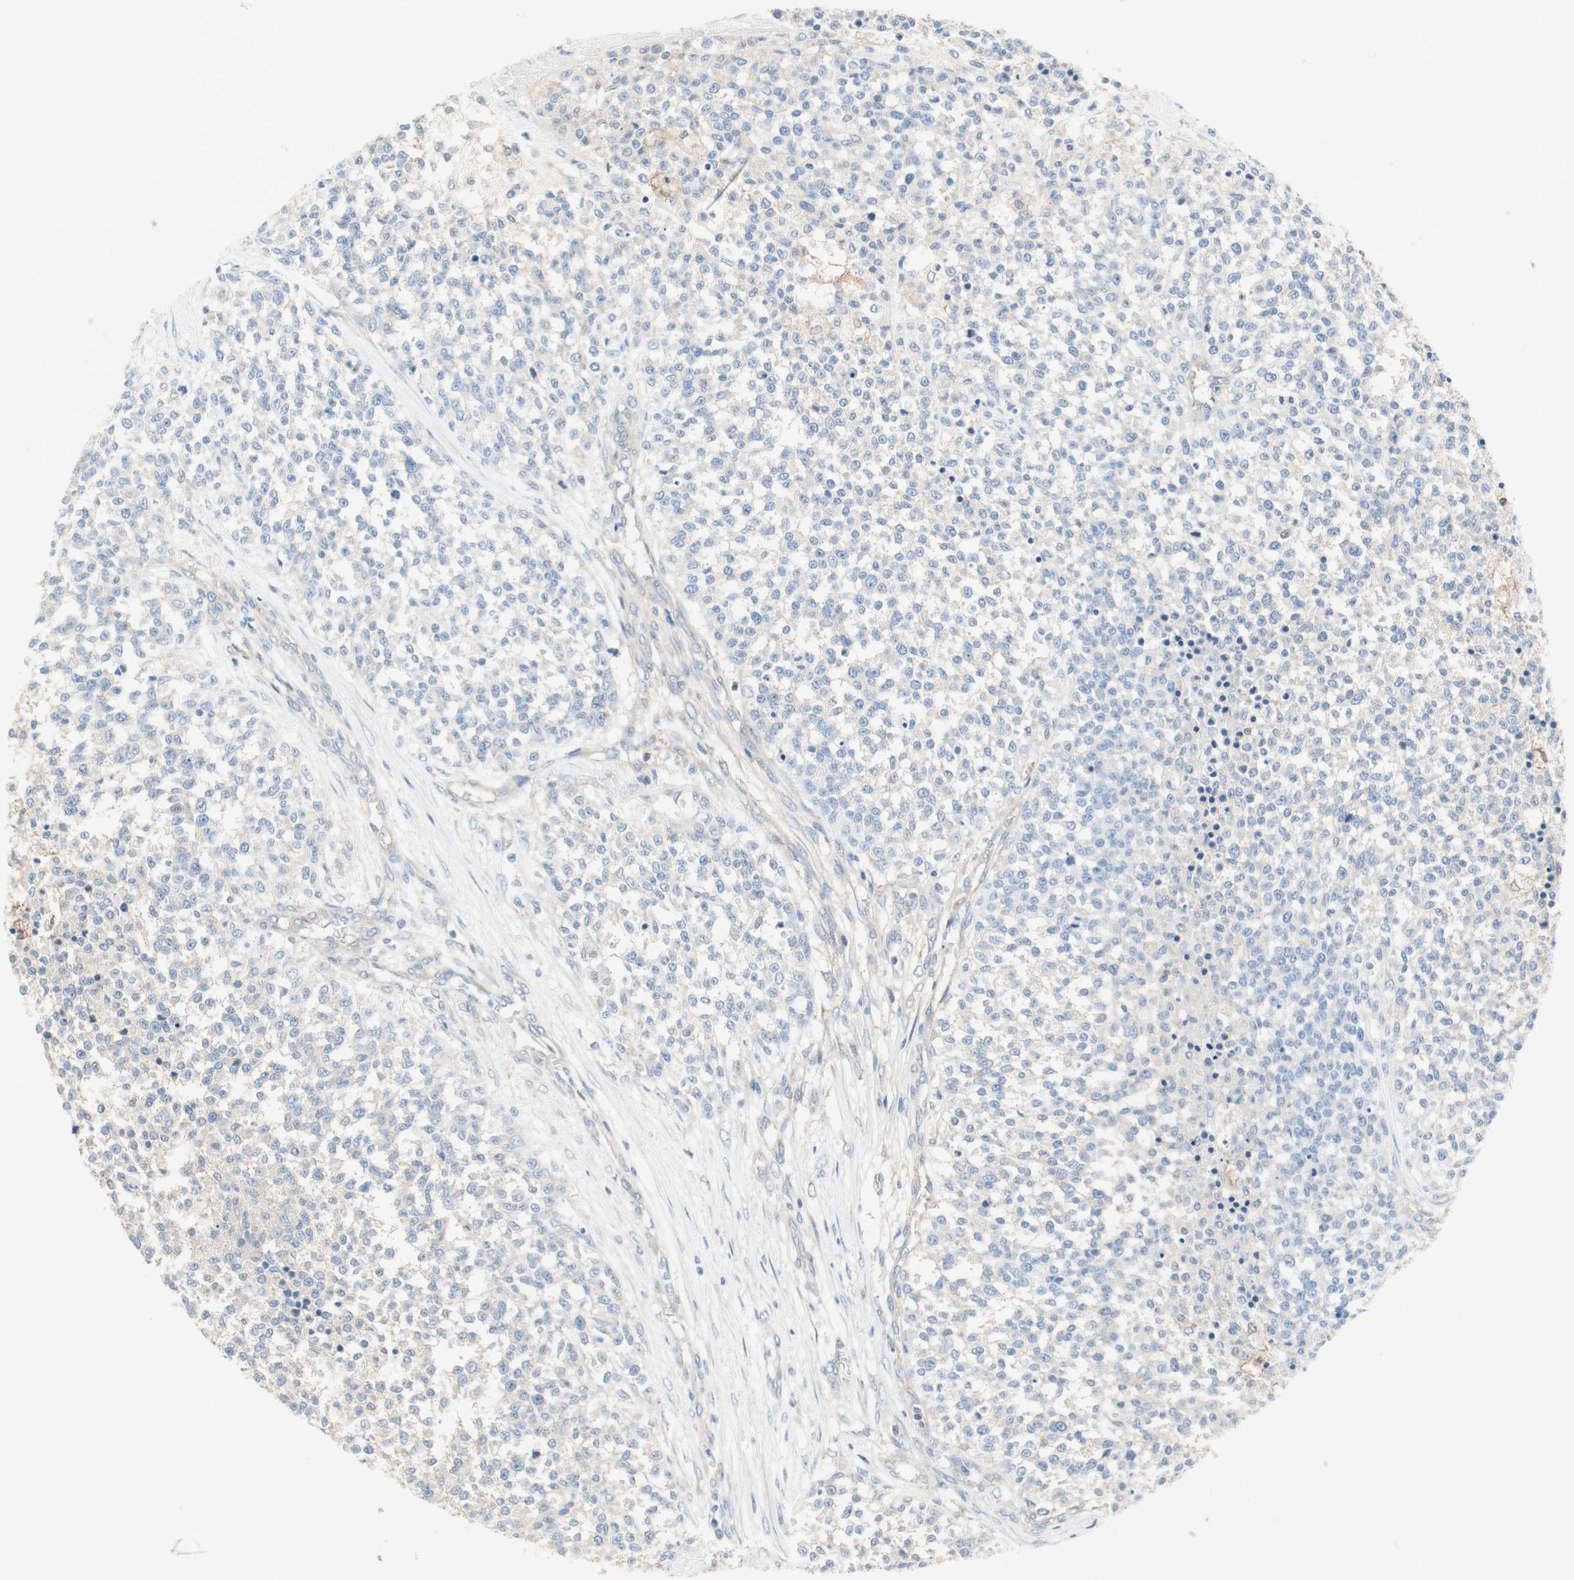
{"staining": {"intensity": "negative", "quantity": "none", "location": "none"}, "tissue": "testis cancer", "cell_type": "Tumor cells", "image_type": "cancer", "snomed": [{"axis": "morphology", "description": "Seminoma, NOS"}, {"axis": "topography", "description": "Testis"}], "caption": "IHC image of human testis seminoma stained for a protein (brown), which exhibits no positivity in tumor cells. (Stains: DAB immunohistochemistry (IHC) with hematoxylin counter stain, Microscopy: brightfield microscopy at high magnification).", "gene": "GLUL", "patient": {"sex": "male", "age": 59}}